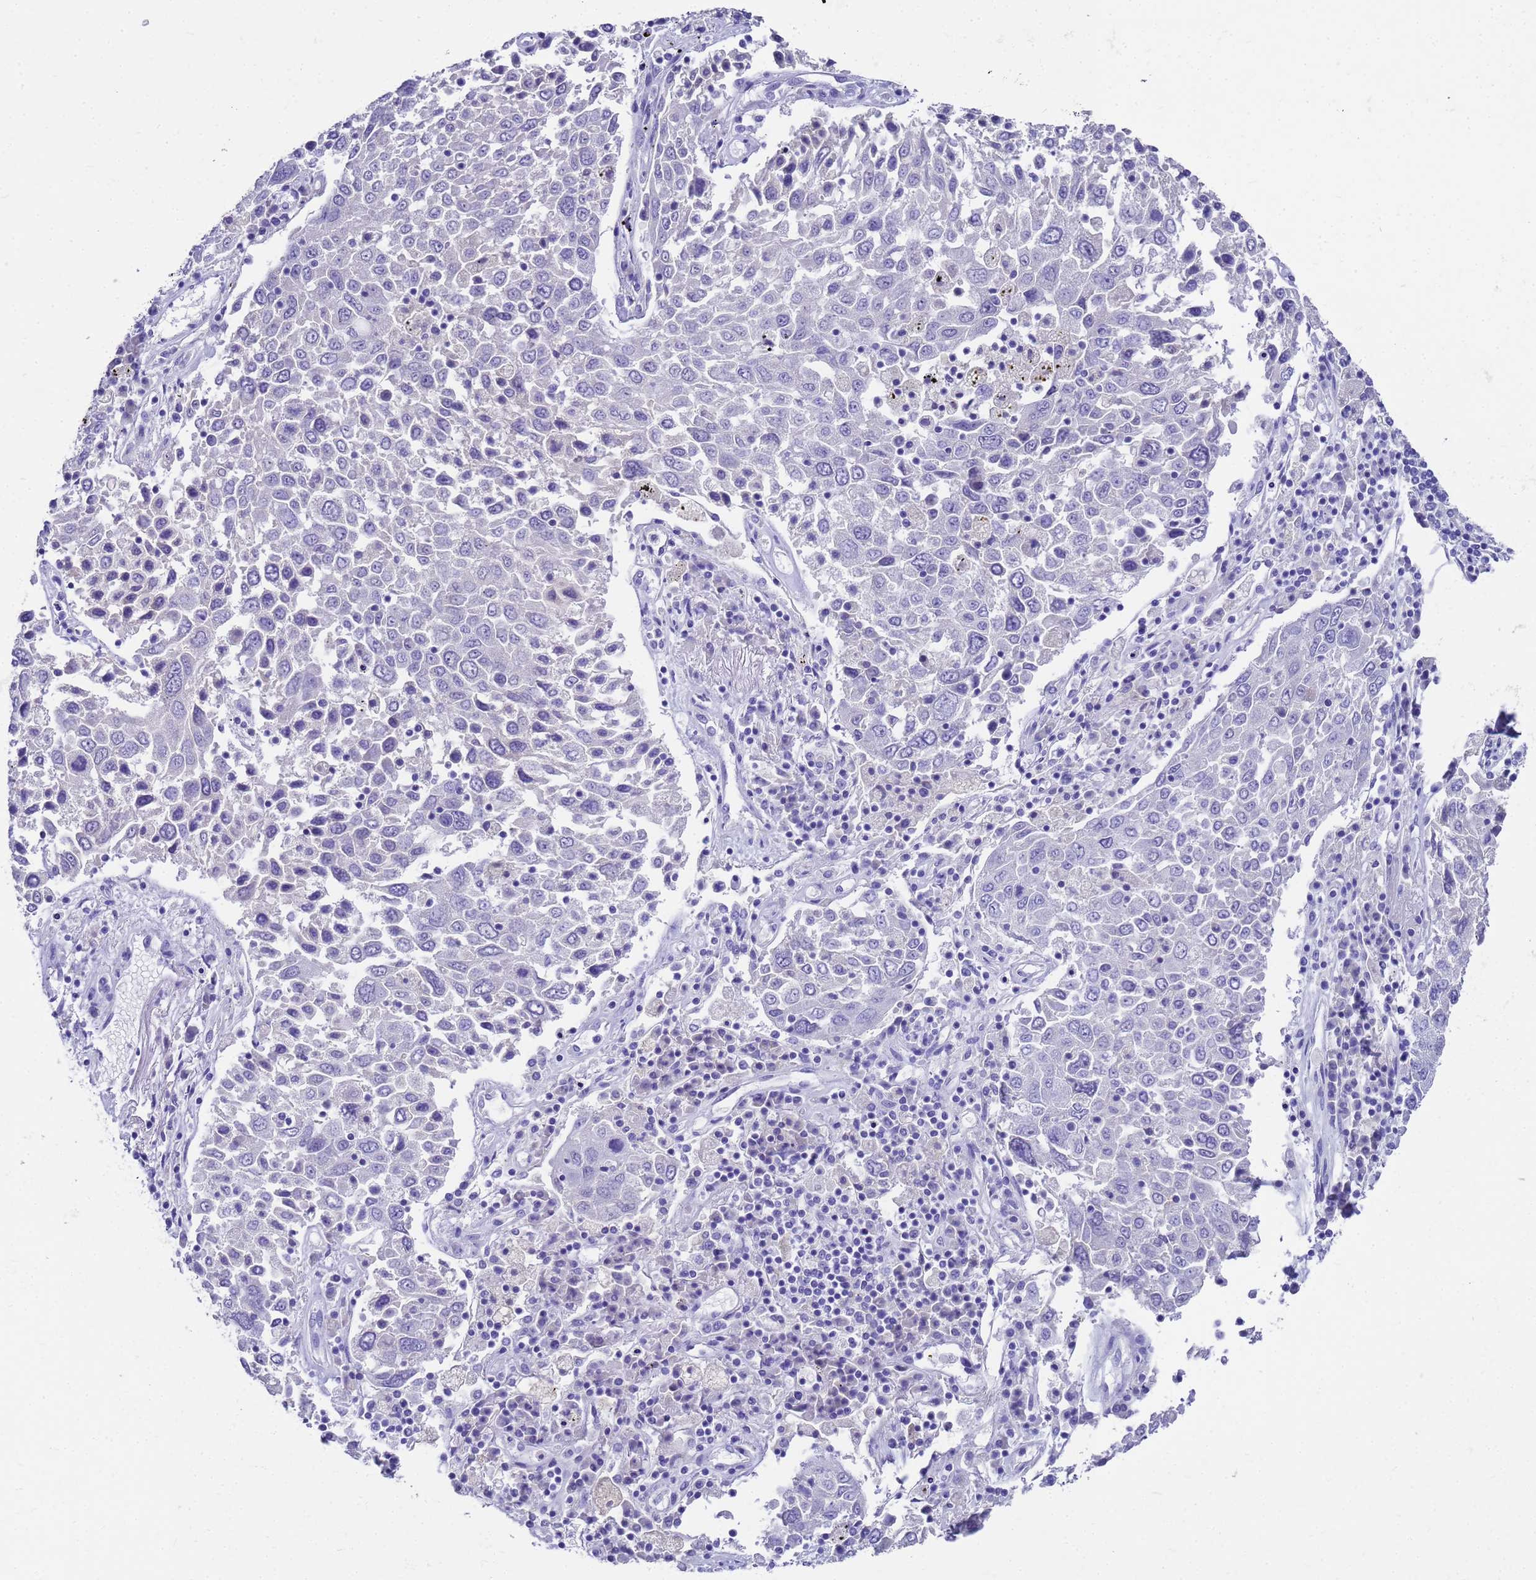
{"staining": {"intensity": "negative", "quantity": "none", "location": "none"}, "tissue": "lung cancer", "cell_type": "Tumor cells", "image_type": "cancer", "snomed": [{"axis": "morphology", "description": "Squamous cell carcinoma, NOS"}, {"axis": "topography", "description": "Lung"}], "caption": "There is no significant positivity in tumor cells of lung squamous cell carcinoma.", "gene": "MS4A13", "patient": {"sex": "male", "age": 65}}